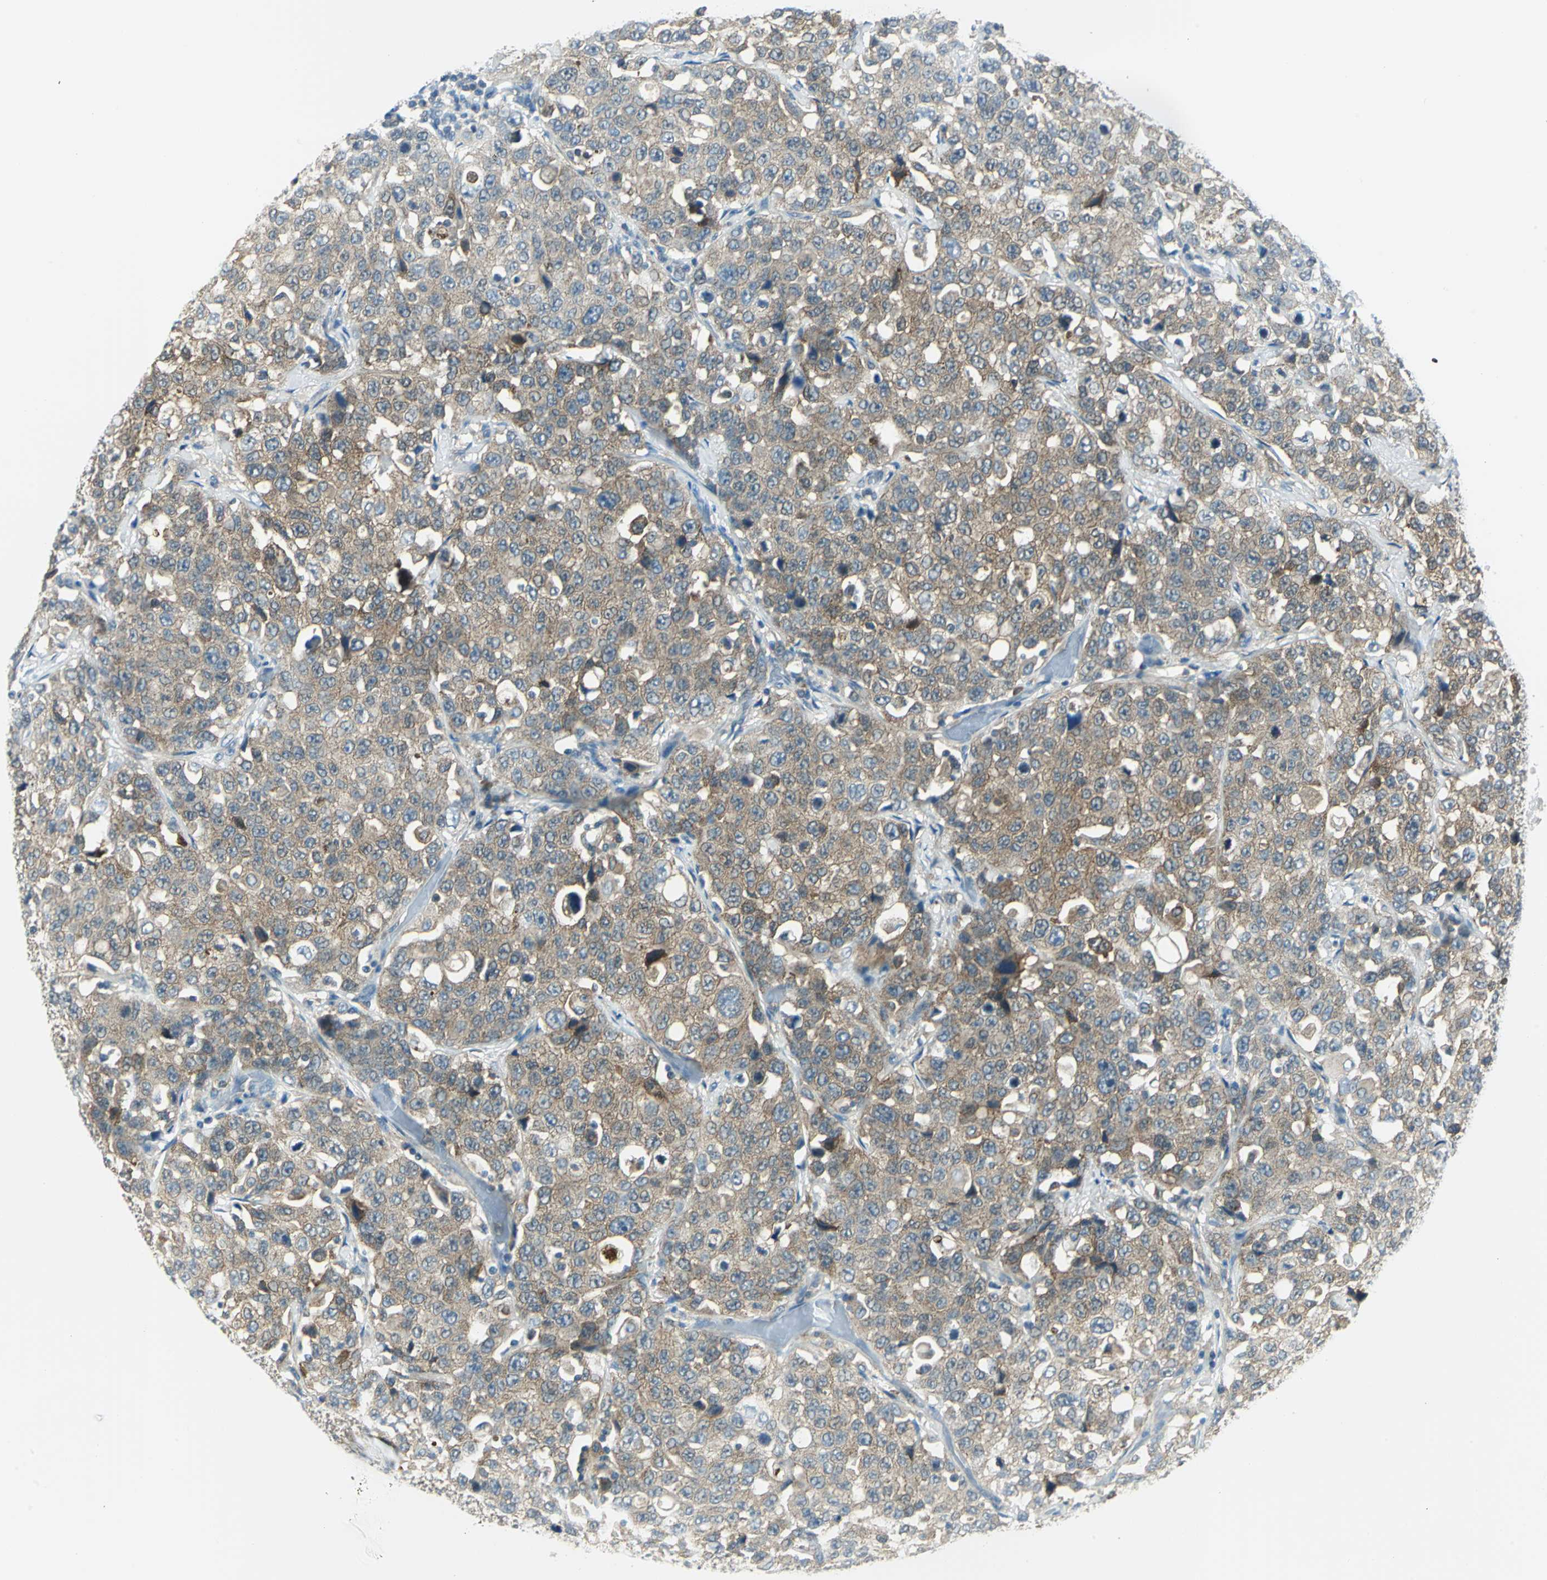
{"staining": {"intensity": "weak", "quantity": ">75%", "location": "cytoplasmic/membranous"}, "tissue": "stomach cancer", "cell_type": "Tumor cells", "image_type": "cancer", "snomed": [{"axis": "morphology", "description": "Normal tissue, NOS"}, {"axis": "morphology", "description": "Adenocarcinoma, NOS"}, {"axis": "topography", "description": "Stomach"}], "caption": "IHC image of stomach cancer stained for a protein (brown), which shows low levels of weak cytoplasmic/membranous staining in about >75% of tumor cells.", "gene": "ALDOA", "patient": {"sex": "male", "age": 48}}